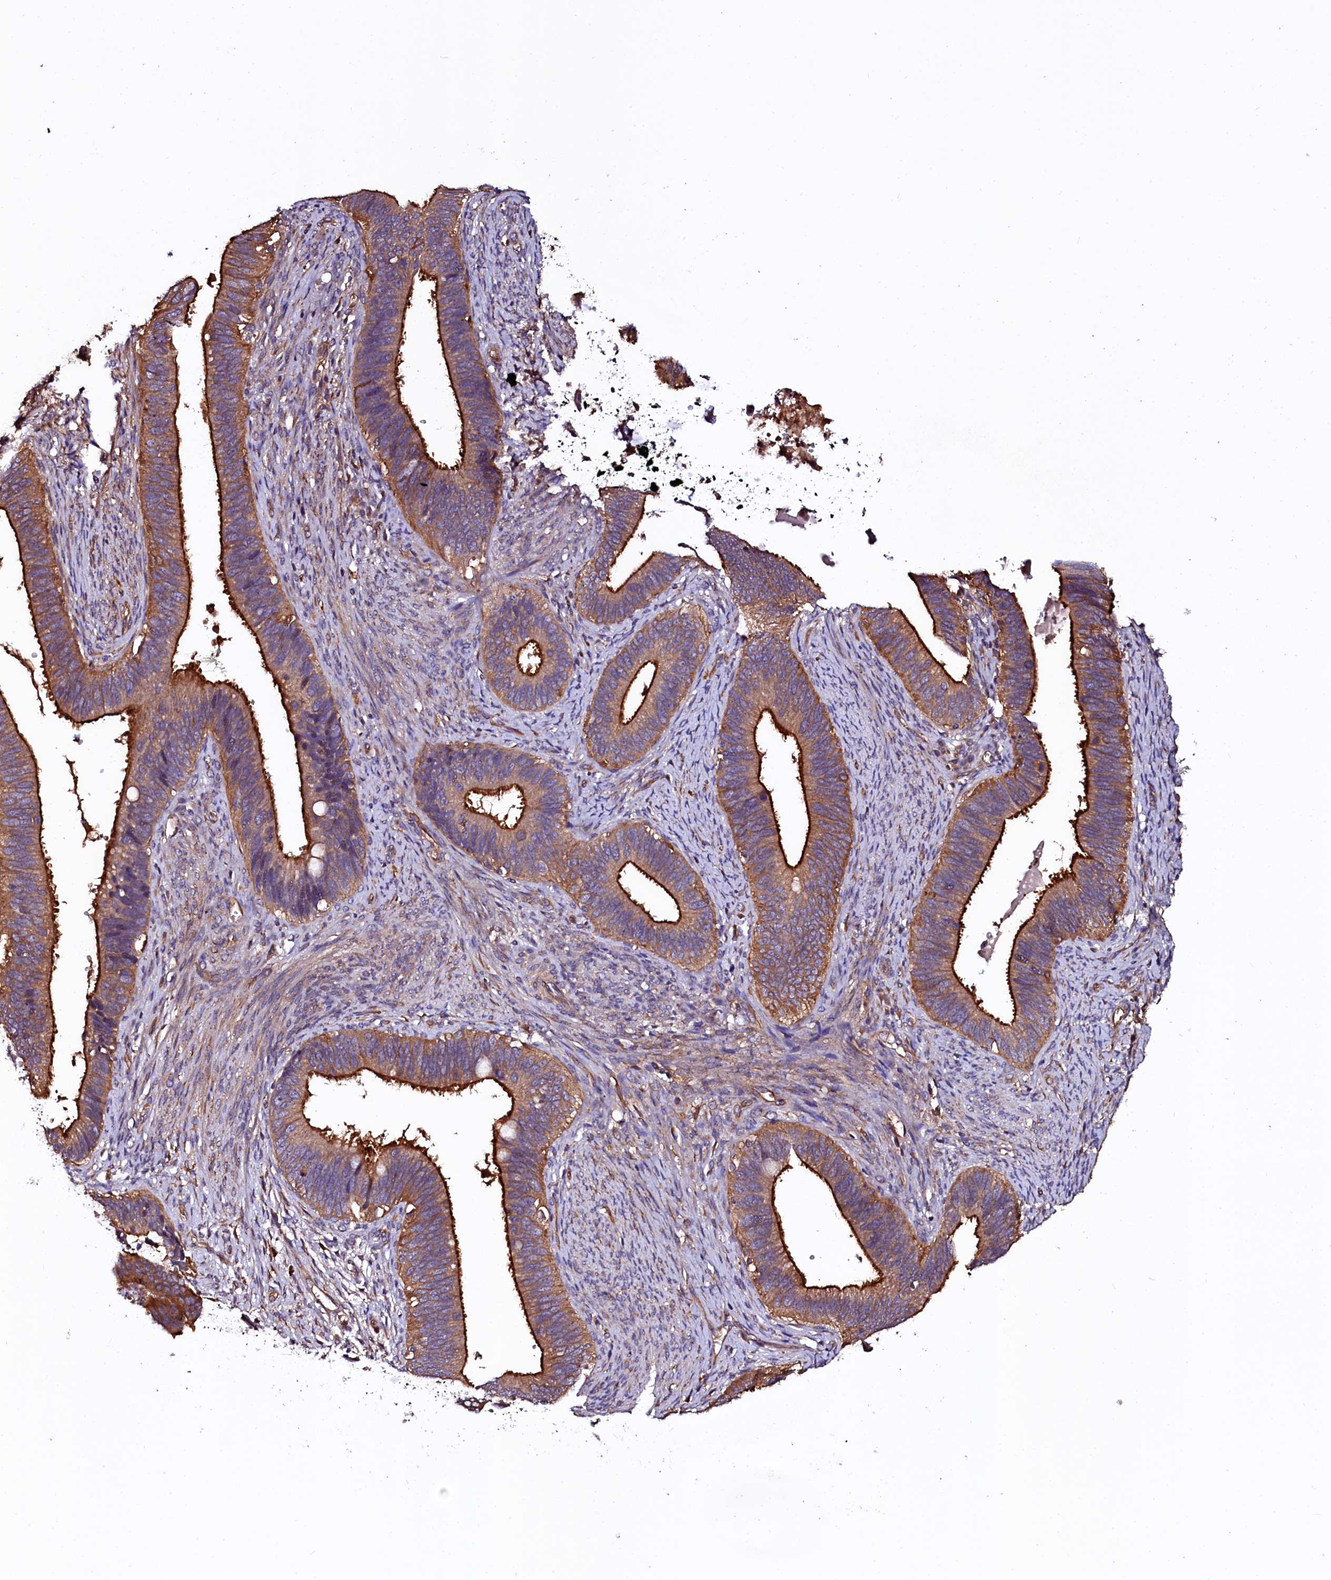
{"staining": {"intensity": "strong", "quantity": ">75%", "location": "cytoplasmic/membranous"}, "tissue": "cervical cancer", "cell_type": "Tumor cells", "image_type": "cancer", "snomed": [{"axis": "morphology", "description": "Adenocarcinoma, NOS"}, {"axis": "topography", "description": "Cervix"}], "caption": "Cervical cancer (adenocarcinoma) tissue shows strong cytoplasmic/membranous staining in about >75% of tumor cells (DAB IHC, brown staining for protein, blue staining for nuclei).", "gene": "APPL2", "patient": {"sex": "female", "age": 42}}